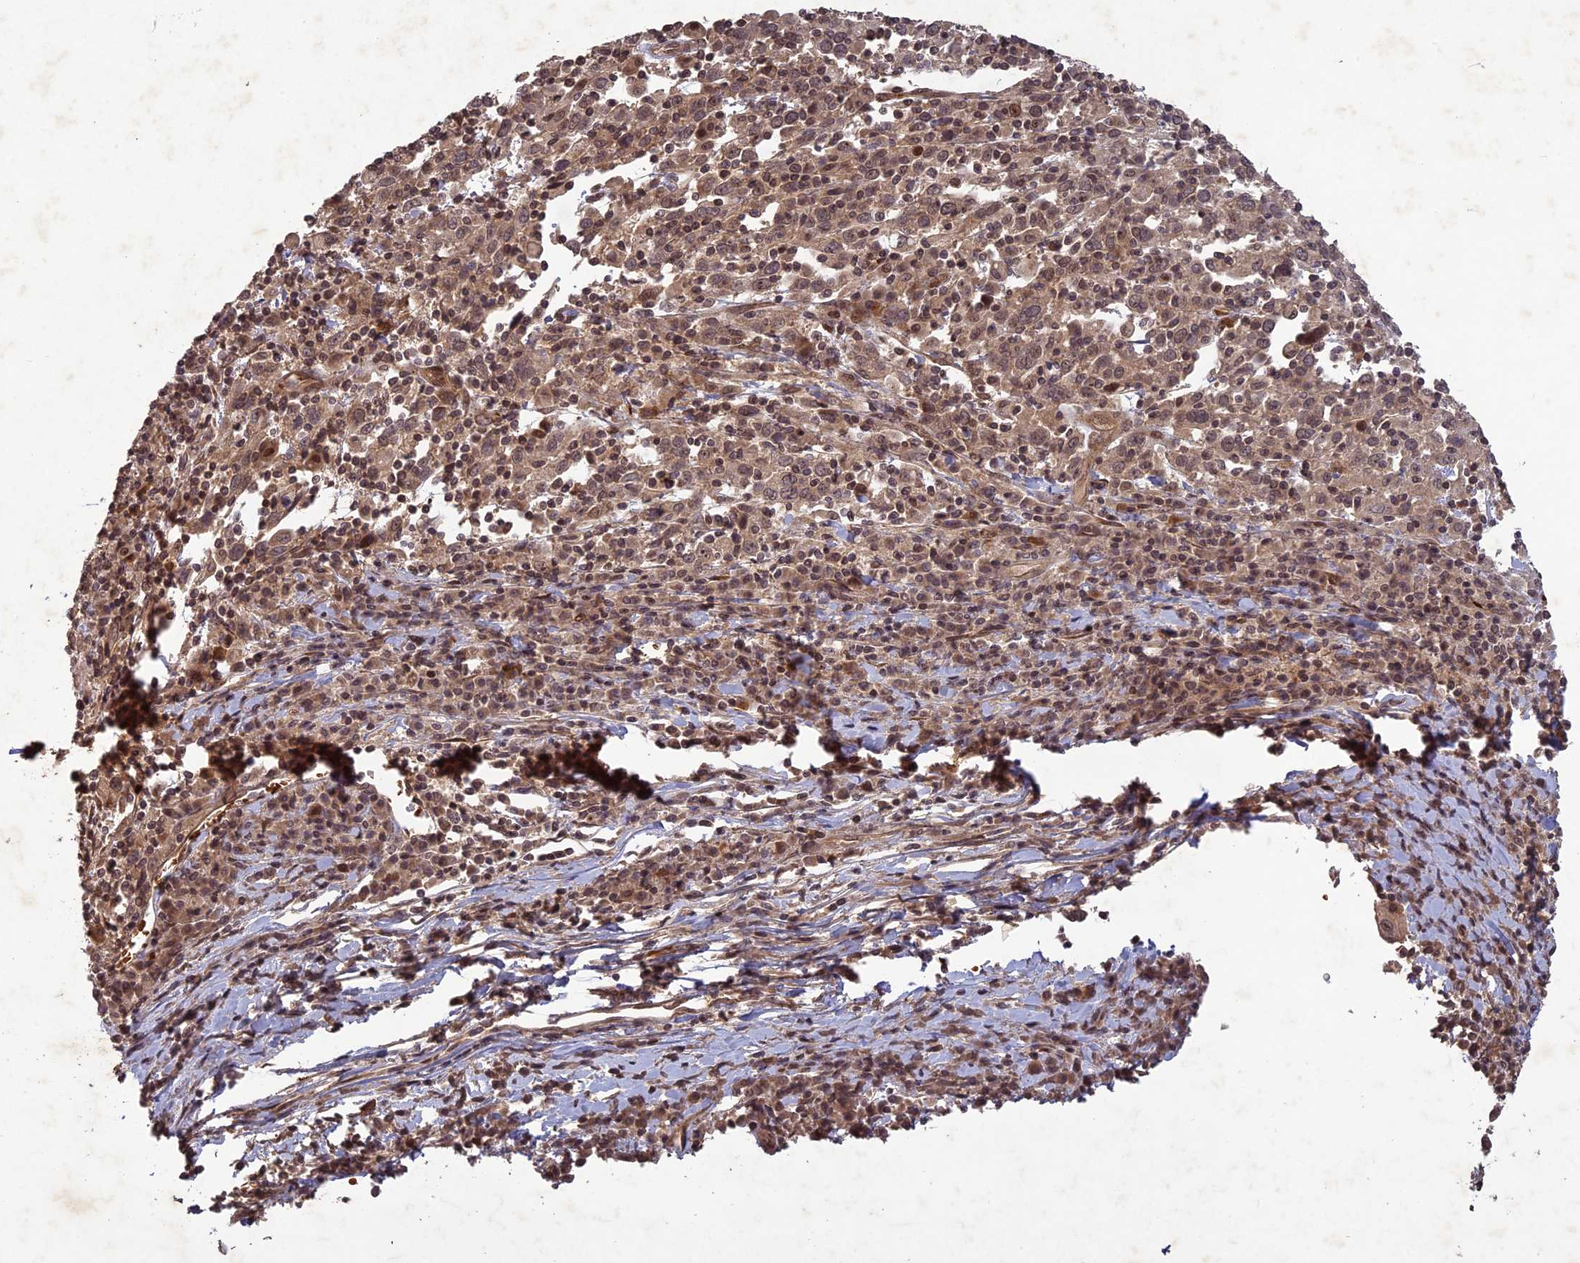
{"staining": {"intensity": "moderate", "quantity": ">75%", "location": "cytoplasmic/membranous,nuclear"}, "tissue": "cervical cancer", "cell_type": "Tumor cells", "image_type": "cancer", "snomed": [{"axis": "morphology", "description": "Squamous cell carcinoma, NOS"}, {"axis": "topography", "description": "Cervix"}], "caption": "Protein staining of squamous cell carcinoma (cervical) tissue displays moderate cytoplasmic/membranous and nuclear positivity in about >75% of tumor cells.", "gene": "SRMS", "patient": {"sex": "female", "age": 46}}